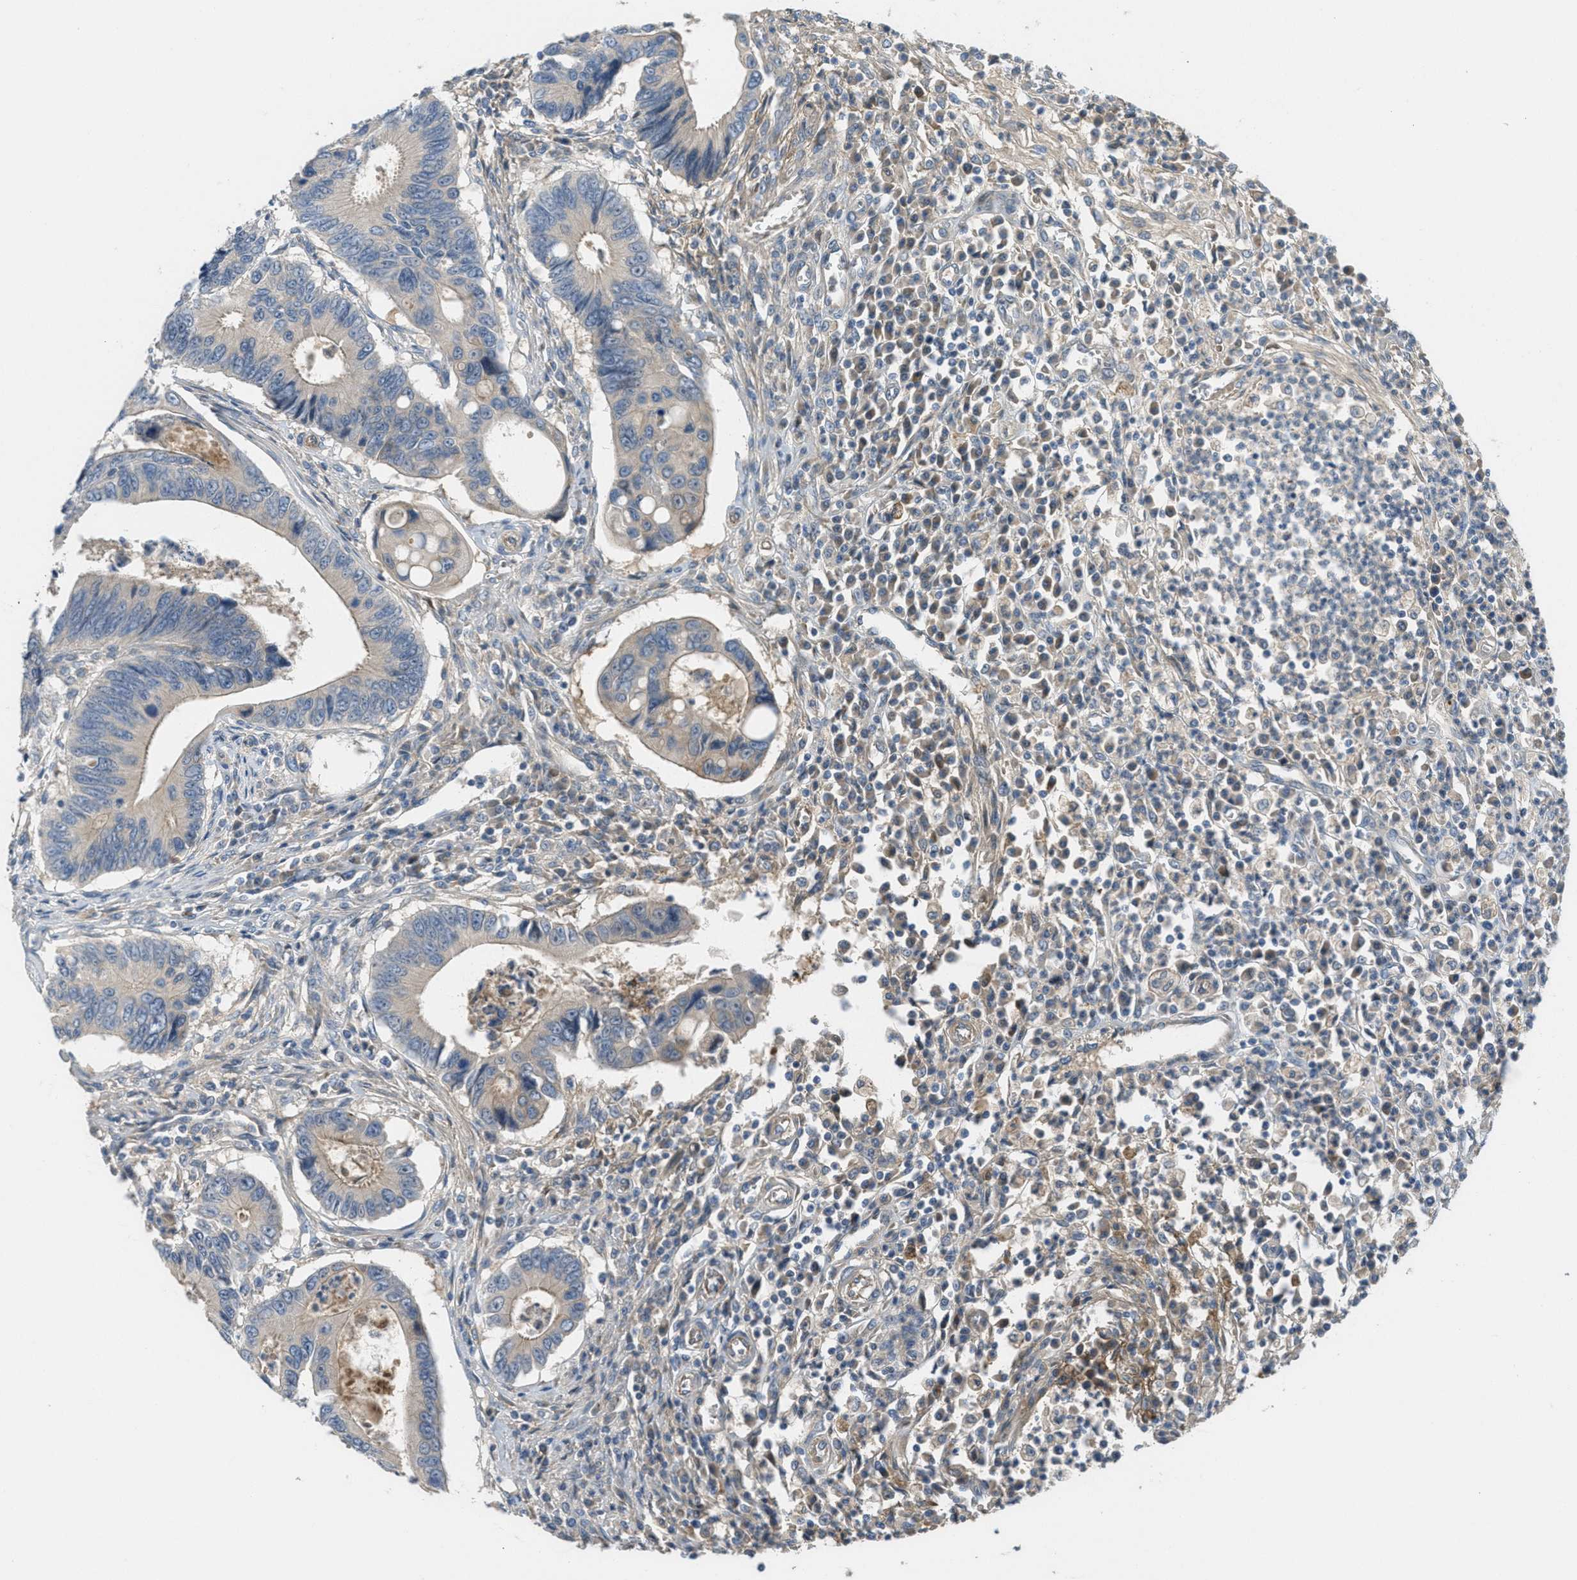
{"staining": {"intensity": "weak", "quantity": "<25%", "location": "cytoplasmic/membranous"}, "tissue": "colorectal cancer", "cell_type": "Tumor cells", "image_type": "cancer", "snomed": [{"axis": "morphology", "description": "Inflammation, NOS"}, {"axis": "morphology", "description": "Adenocarcinoma, NOS"}, {"axis": "topography", "description": "Colon"}], "caption": "IHC micrograph of human colorectal cancer (adenocarcinoma) stained for a protein (brown), which shows no positivity in tumor cells.", "gene": "ADCY6", "patient": {"sex": "male", "age": 72}}